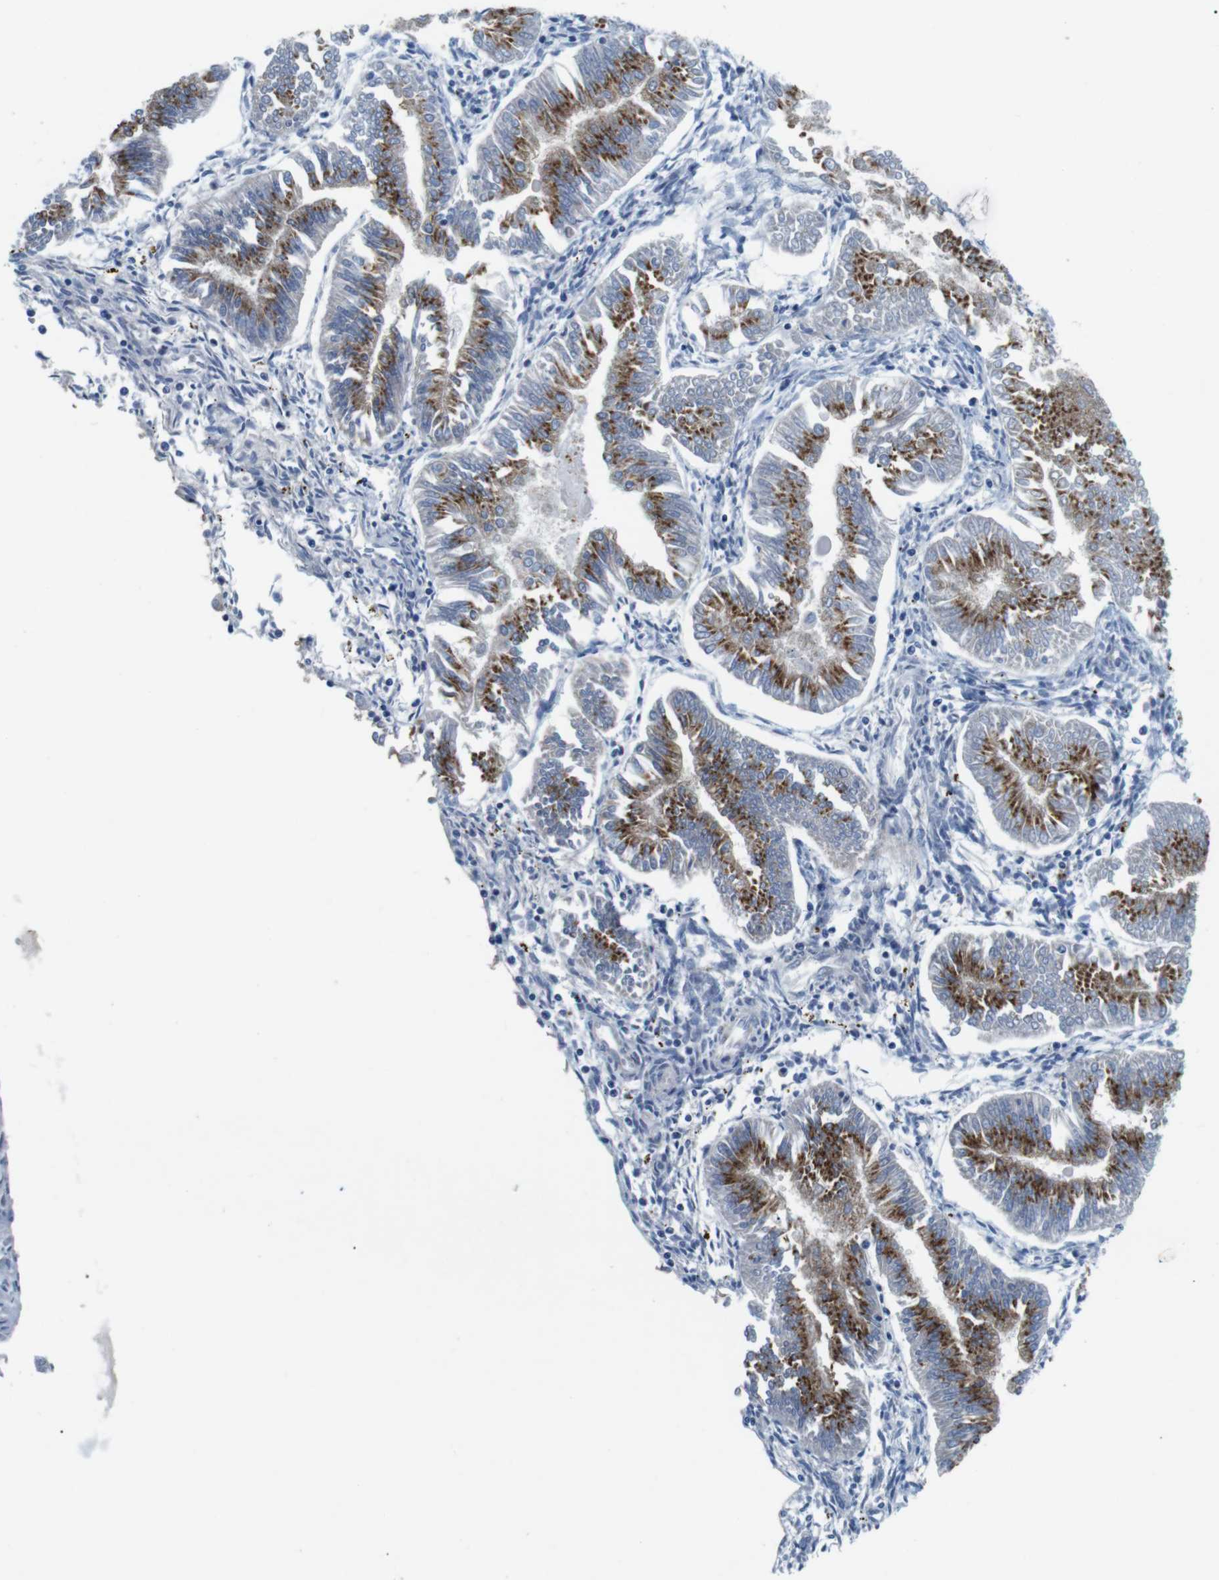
{"staining": {"intensity": "moderate", "quantity": ">75%", "location": "cytoplasmic/membranous"}, "tissue": "endometrial cancer", "cell_type": "Tumor cells", "image_type": "cancer", "snomed": [{"axis": "morphology", "description": "Adenocarcinoma, NOS"}, {"axis": "topography", "description": "Endometrium"}], "caption": "A photomicrograph showing moderate cytoplasmic/membranous staining in approximately >75% of tumor cells in endometrial adenocarcinoma, as visualized by brown immunohistochemical staining.", "gene": "GOLGA2", "patient": {"sex": "female", "age": 53}}